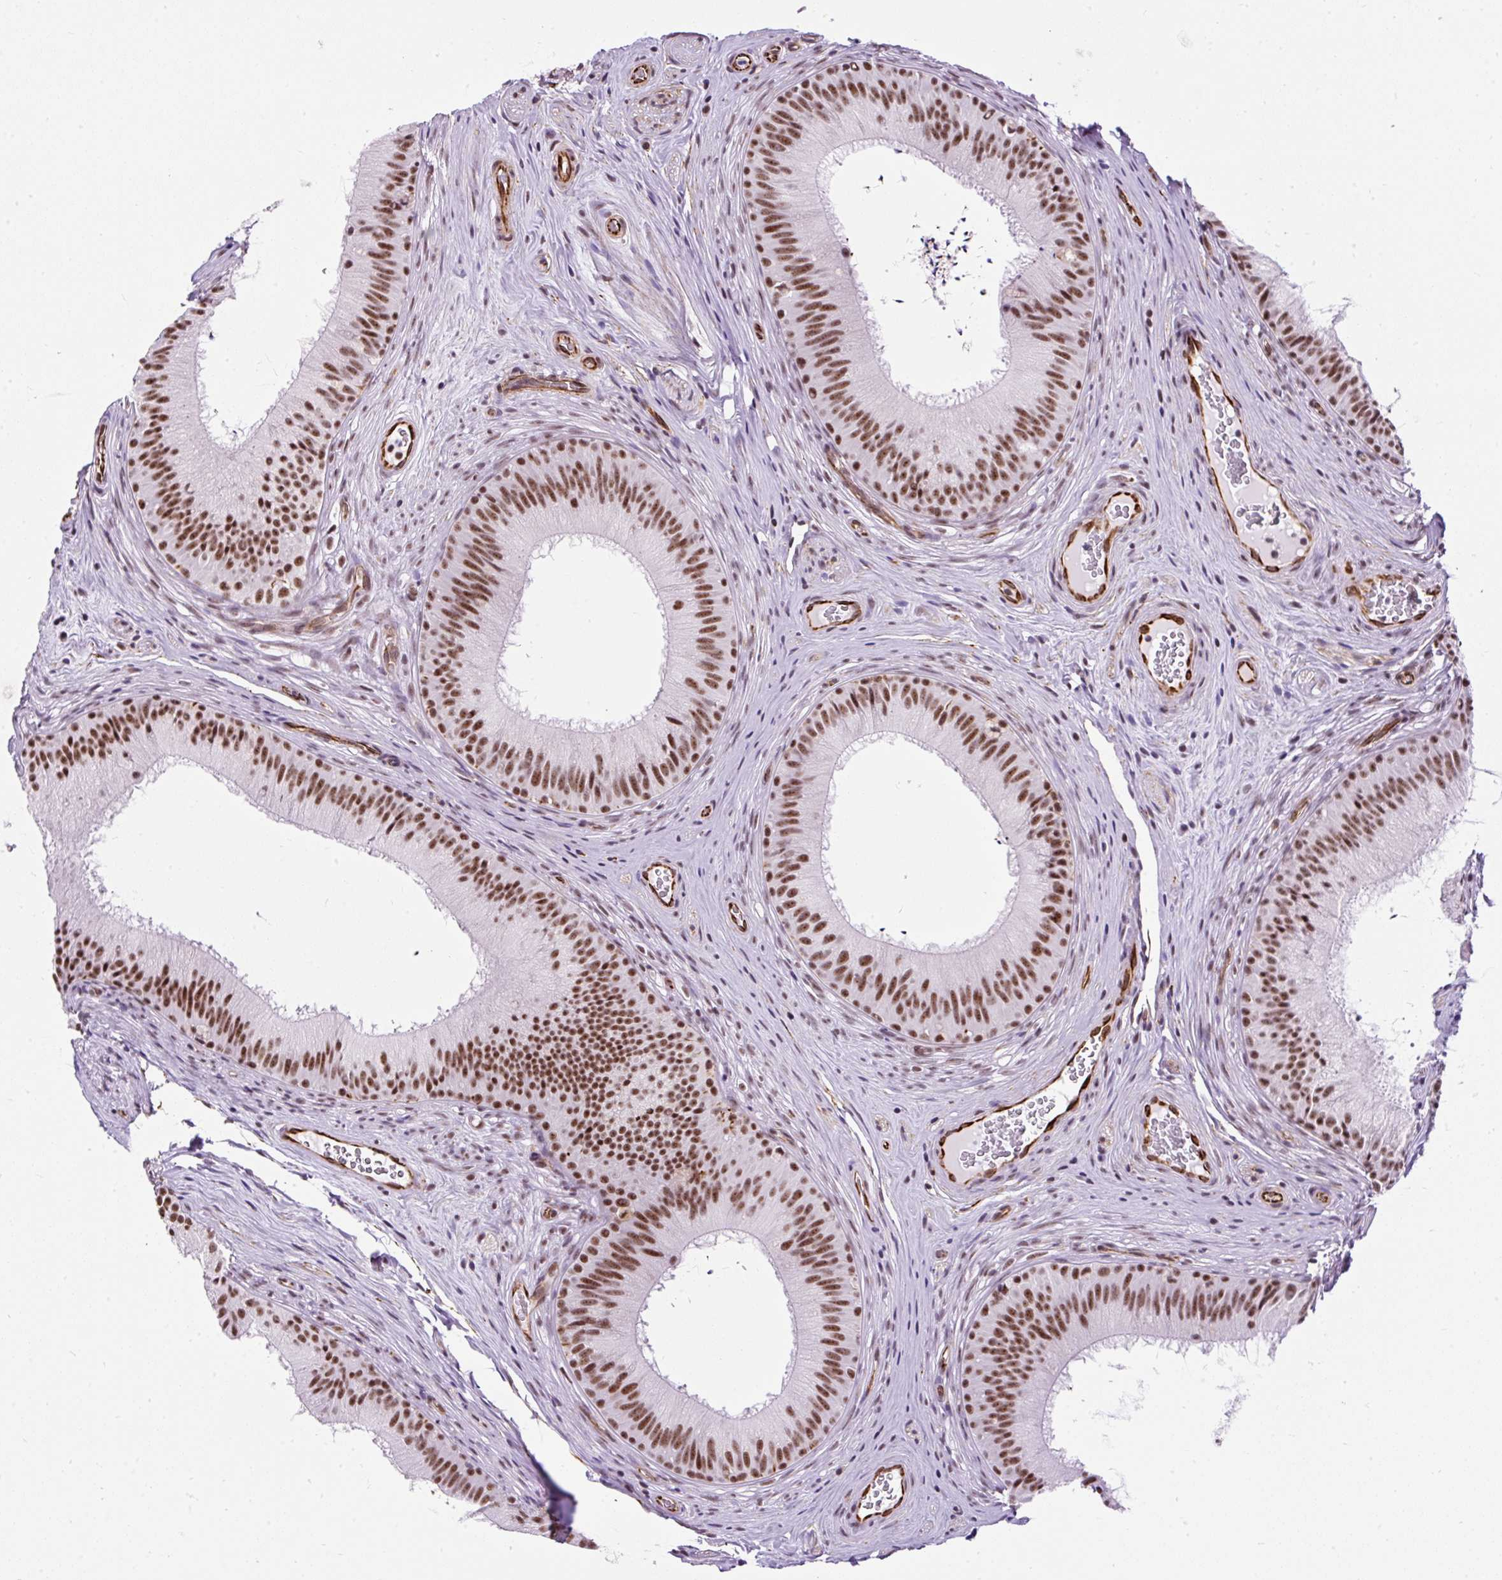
{"staining": {"intensity": "strong", "quantity": ">75%", "location": "nuclear"}, "tissue": "epididymis", "cell_type": "Glandular cells", "image_type": "normal", "snomed": [{"axis": "morphology", "description": "Normal tissue, NOS"}, {"axis": "topography", "description": "Epididymis"}], "caption": "A high amount of strong nuclear staining is present in about >75% of glandular cells in normal epididymis.", "gene": "FMC1", "patient": {"sex": "male", "age": 24}}